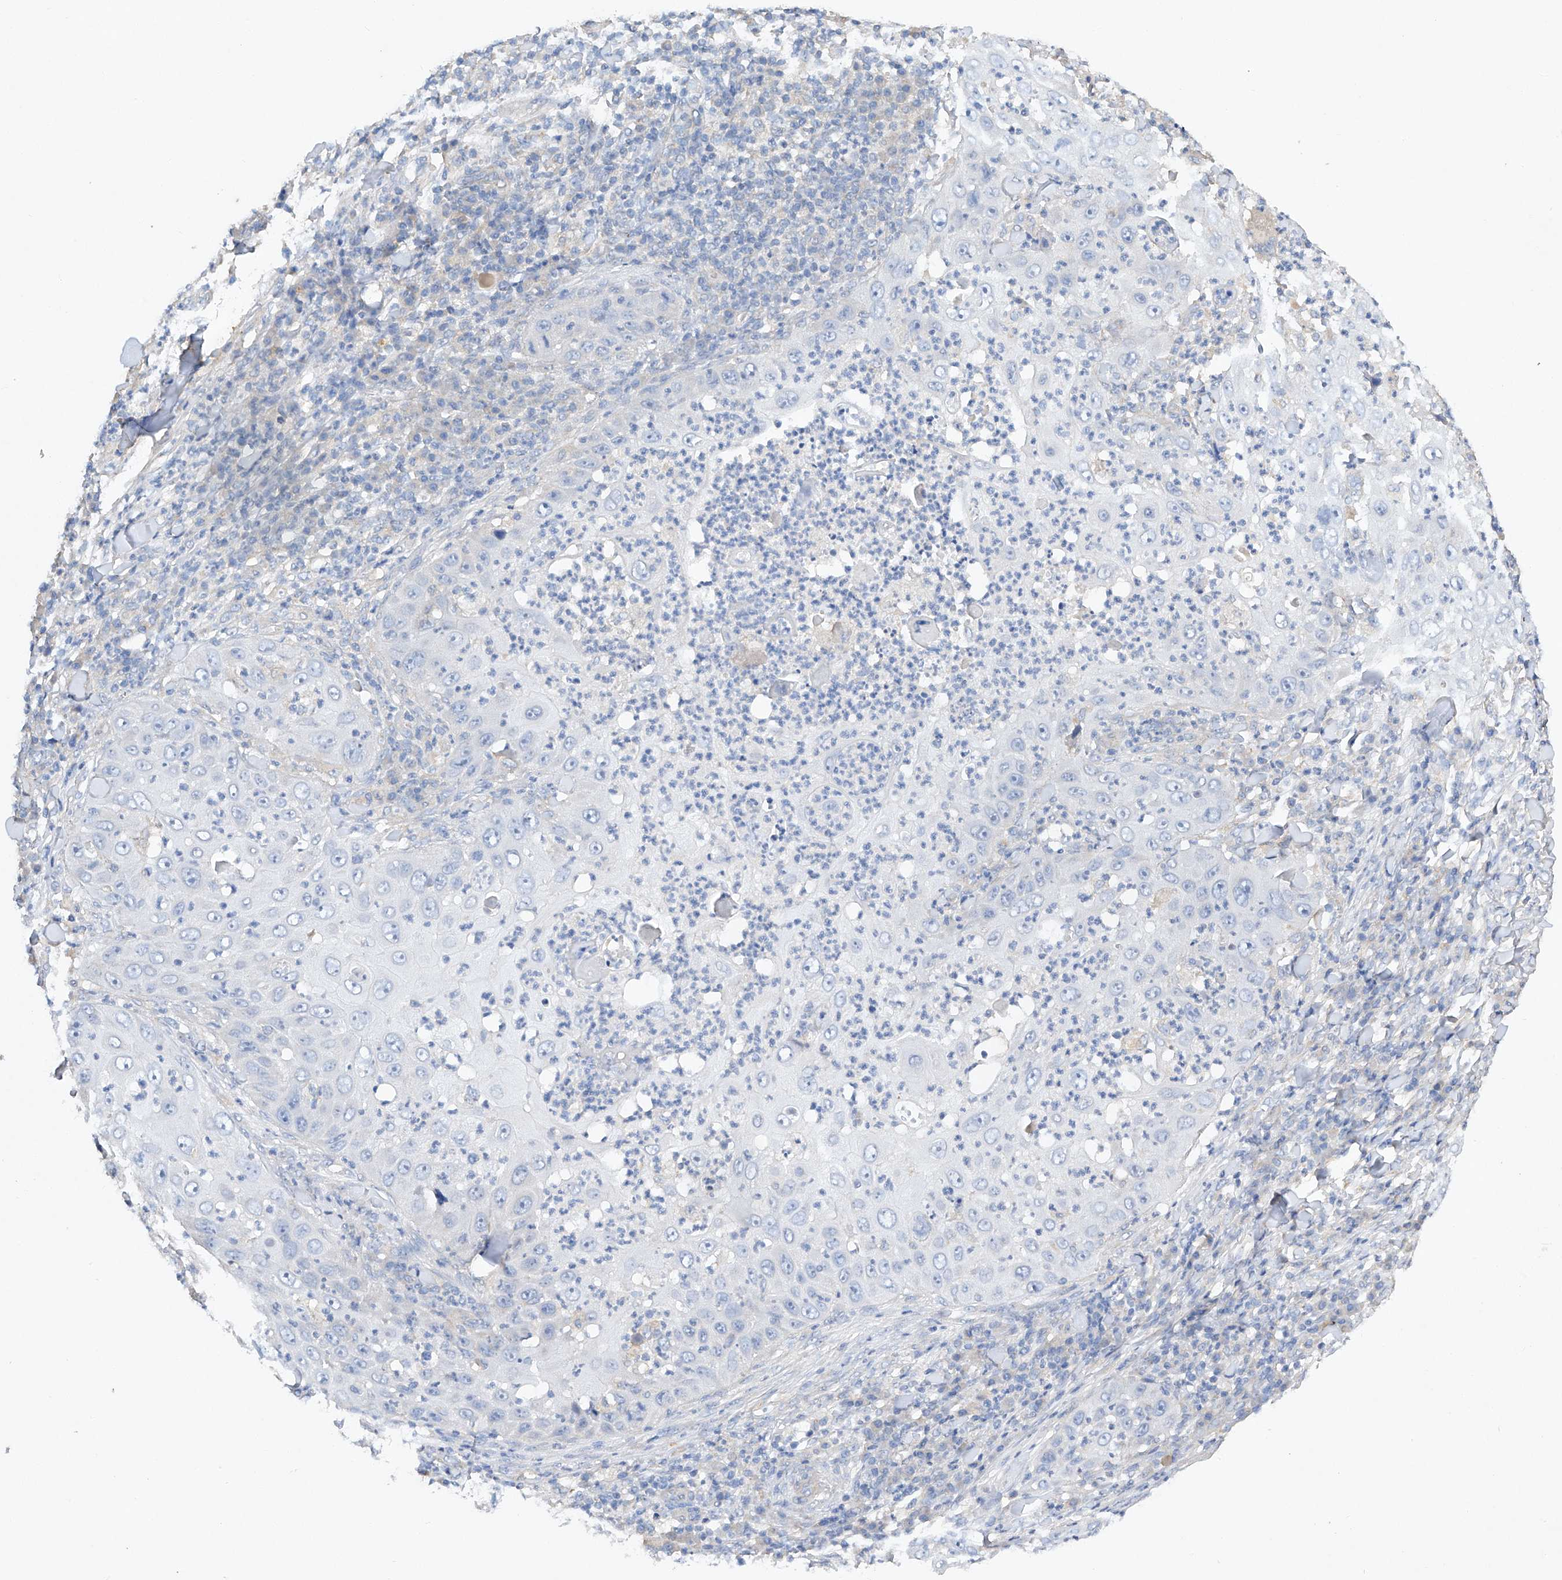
{"staining": {"intensity": "negative", "quantity": "none", "location": "none"}, "tissue": "skin cancer", "cell_type": "Tumor cells", "image_type": "cancer", "snomed": [{"axis": "morphology", "description": "Squamous cell carcinoma, NOS"}, {"axis": "topography", "description": "Skin"}], "caption": "Photomicrograph shows no protein staining in tumor cells of skin cancer (squamous cell carcinoma) tissue.", "gene": "AMD1", "patient": {"sex": "female", "age": 44}}